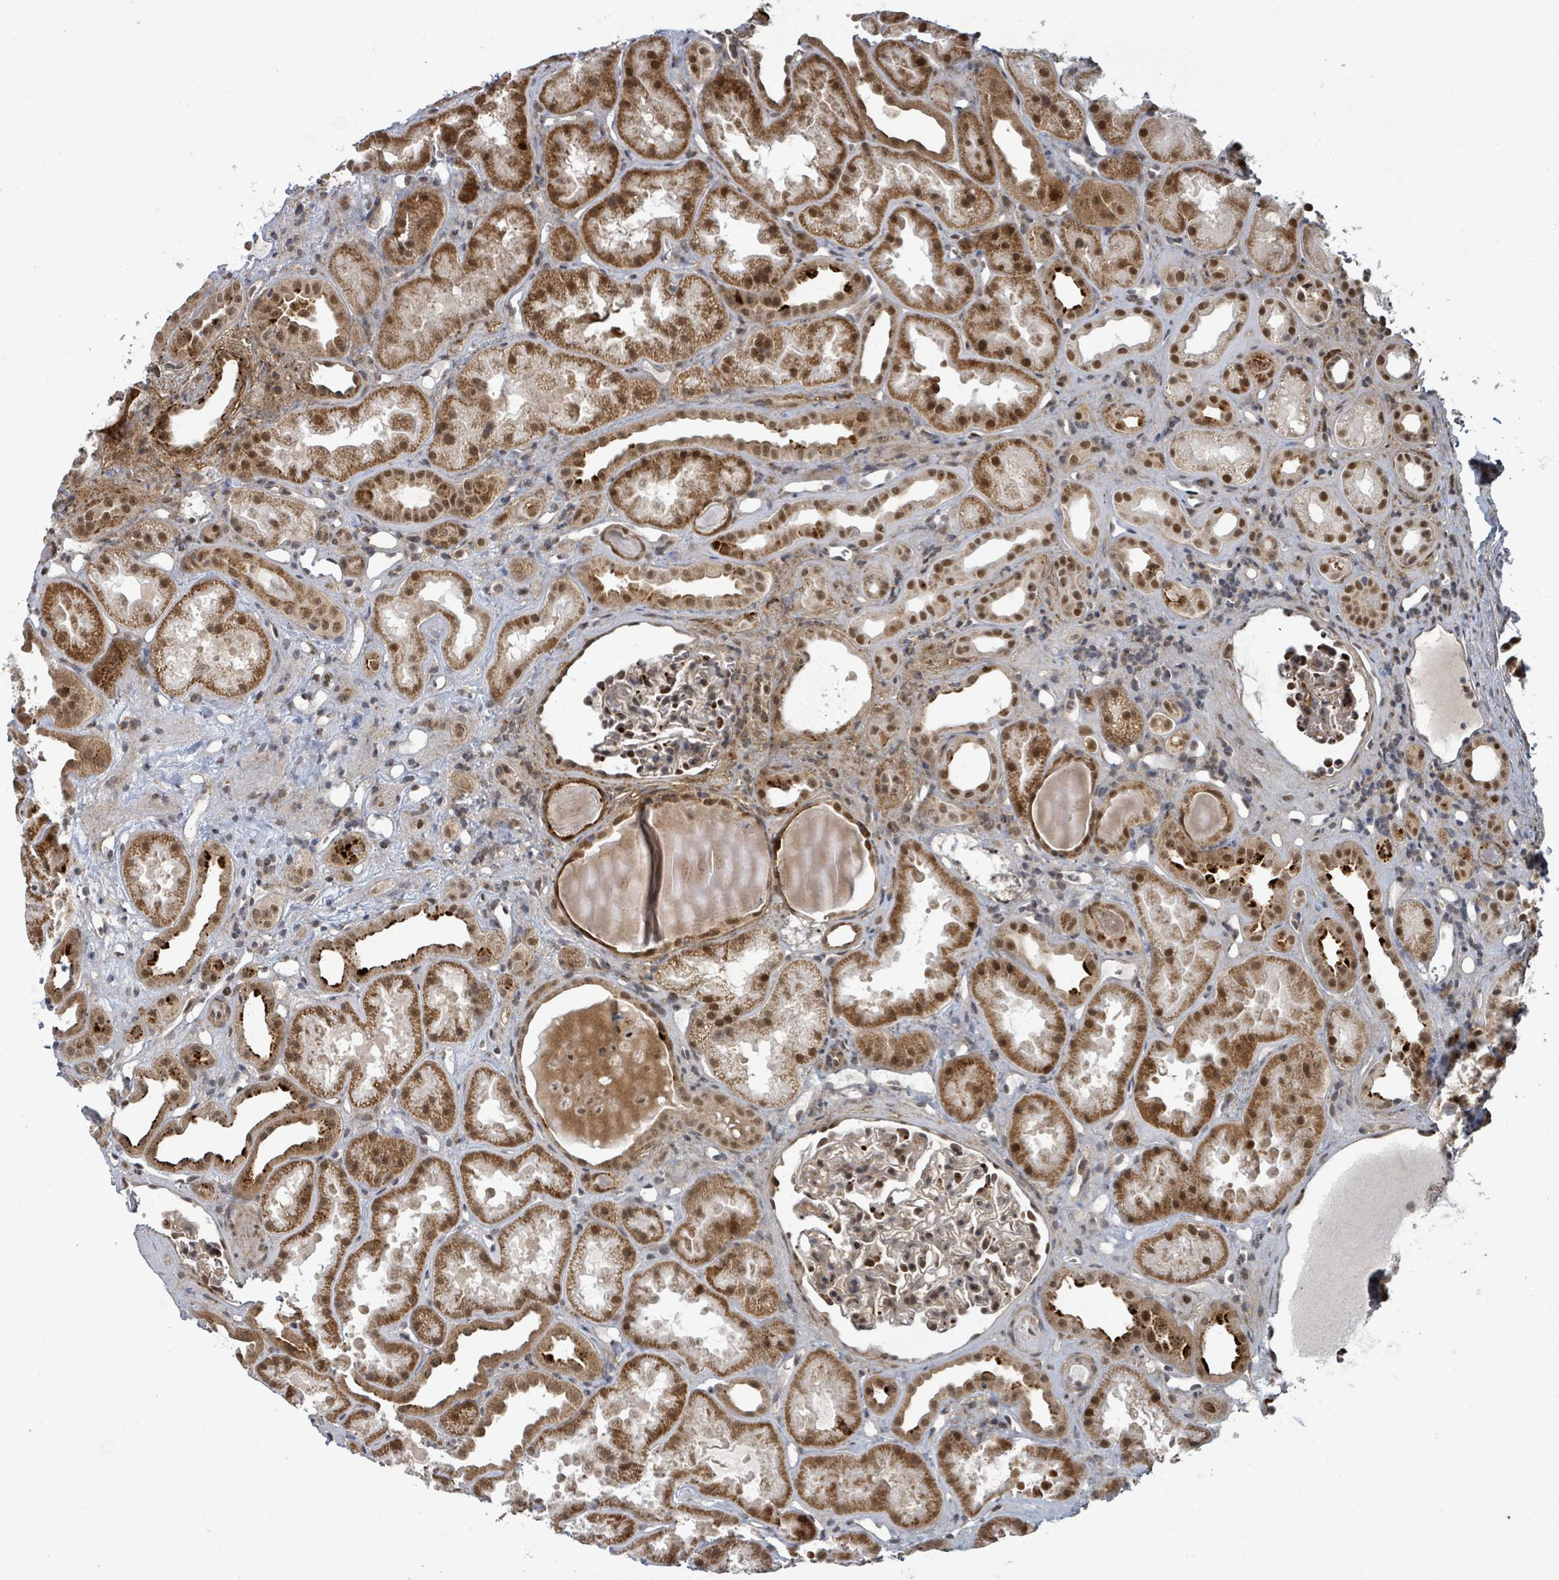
{"staining": {"intensity": "moderate", "quantity": "25%-75%", "location": "cytoplasmic/membranous,nuclear"}, "tissue": "kidney", "cell_type": "Cells in glomeruli", "image_type": "normal", "snomed": [{"axis": "morphology", "description": "Normal tissue, NOS"}, {"axis": "topography", "description": "Kidney"}], "caption": "Moderate cytoplasmic/membranous,nuclear expression is appreciated in approximately 25%-75% of cells in glomeruli in benign kidney. The staining was performed using DAB, with brown indicating positive protein expression. Nuclei are stained blue with hematoxylin.", "gene": "GTF3C1", "patient": {"sex": "male", "age": 61}}